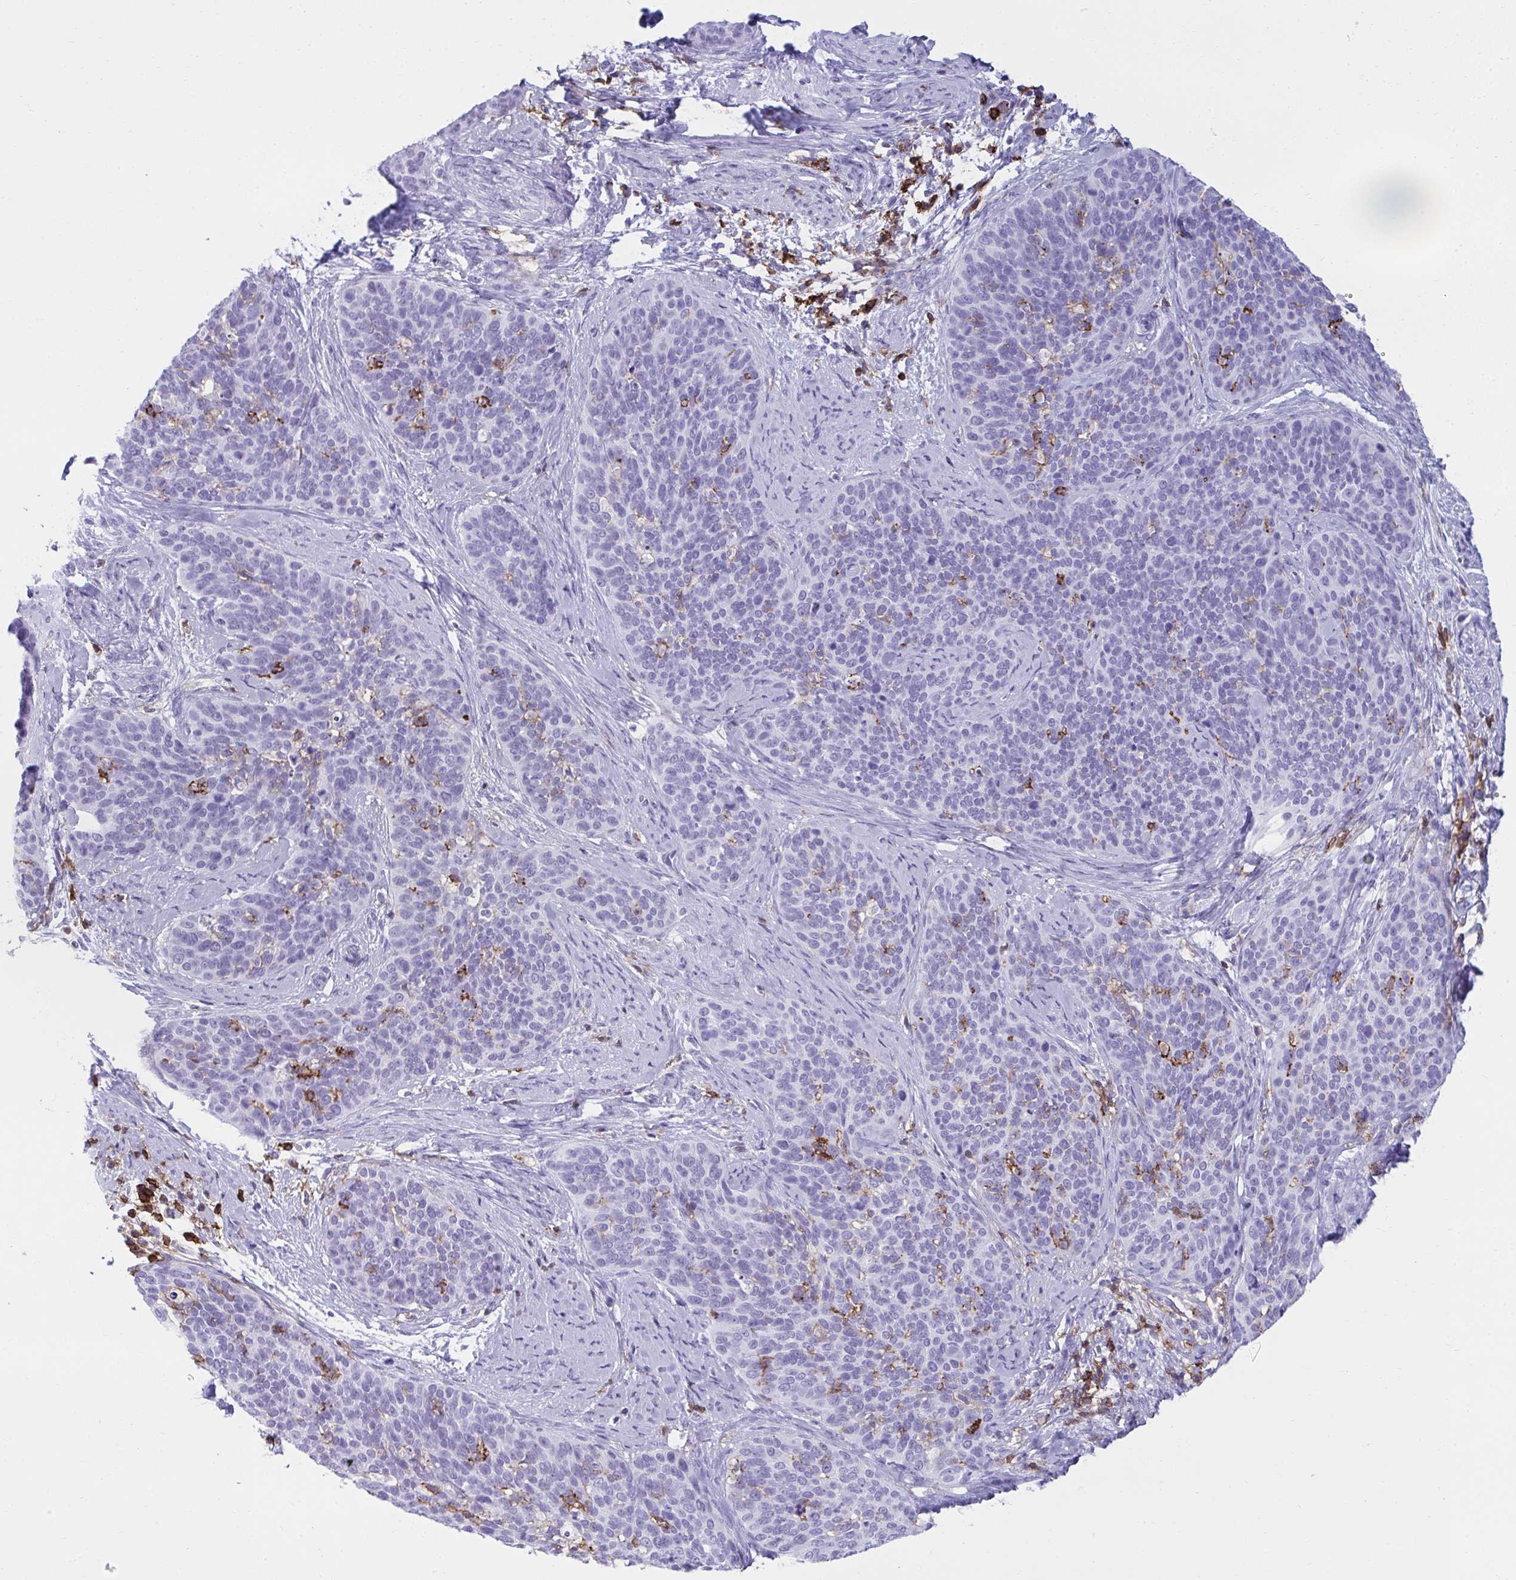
{"staining": {"intensity": "negative", "quantity": "none", "location": "none"}, "tissue": "cervical cancer", "cell_type": "Tumor cells", "image_type": "cancer", "snomed": [{"axis": "morphology", "description": "Squamous cell carcinoma, NOS"}, {"axis": "topography", "description": "Cervix"}], "caption": "A high-resolution micrograph shows immunohistochemistry (IHC) staining of cervical squamous cell carcinoma, which shows no significant positivity in tumor cells. The staining was performed using DAB (3,3'-diaminobenzidine) to visualize the protein expression in brown, while the nuclei were stained in blue with hematoxylin (Magnification: 20x).", "gene": "SPN", "patient": {"sex": "female", "age": 69}}